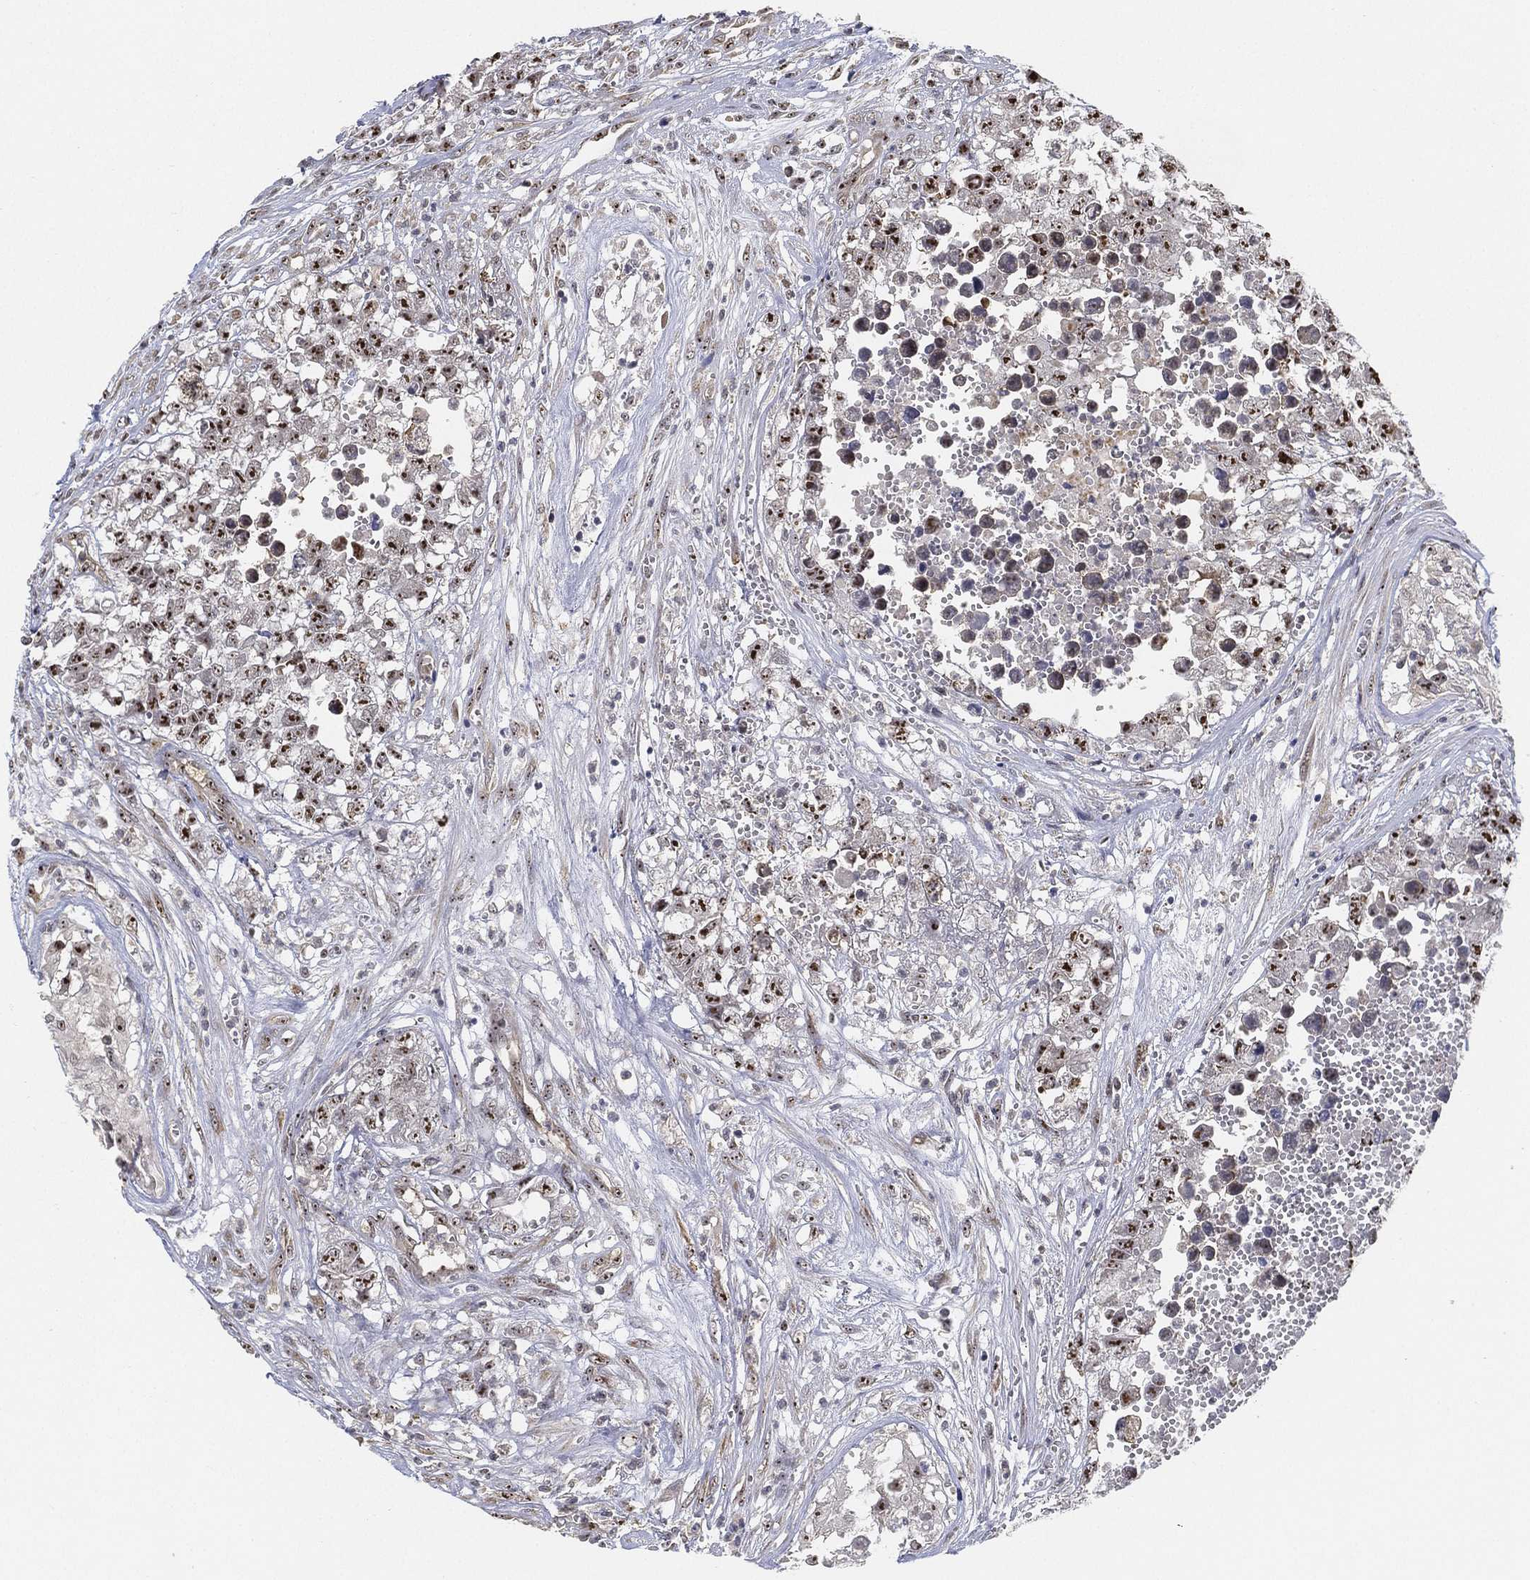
{"staining": {"intensity": "strong", "quantity": ">75%", "location": "nuclear"}, "tissue": "testis cancer", "cell_type": "Tumor cells", "image_type": "cancer", "snomed": [{"axis": "morphology", "description": "Seminoma, NOS"}, {"axis": "morphology", "description": "Carcinoma, Embryonal, NOS"}, {"axis": "topography", "description": "Testis"}], "caption": "Immunohistochemical staining of human seminoma (testis) shows high levels of strong nuclear protein expression in approximately >75% of tumor cells. Nuclei are stained in blue.", "gene": "PPP1R16B", "patient": {"sex": "male", "age": 22}}